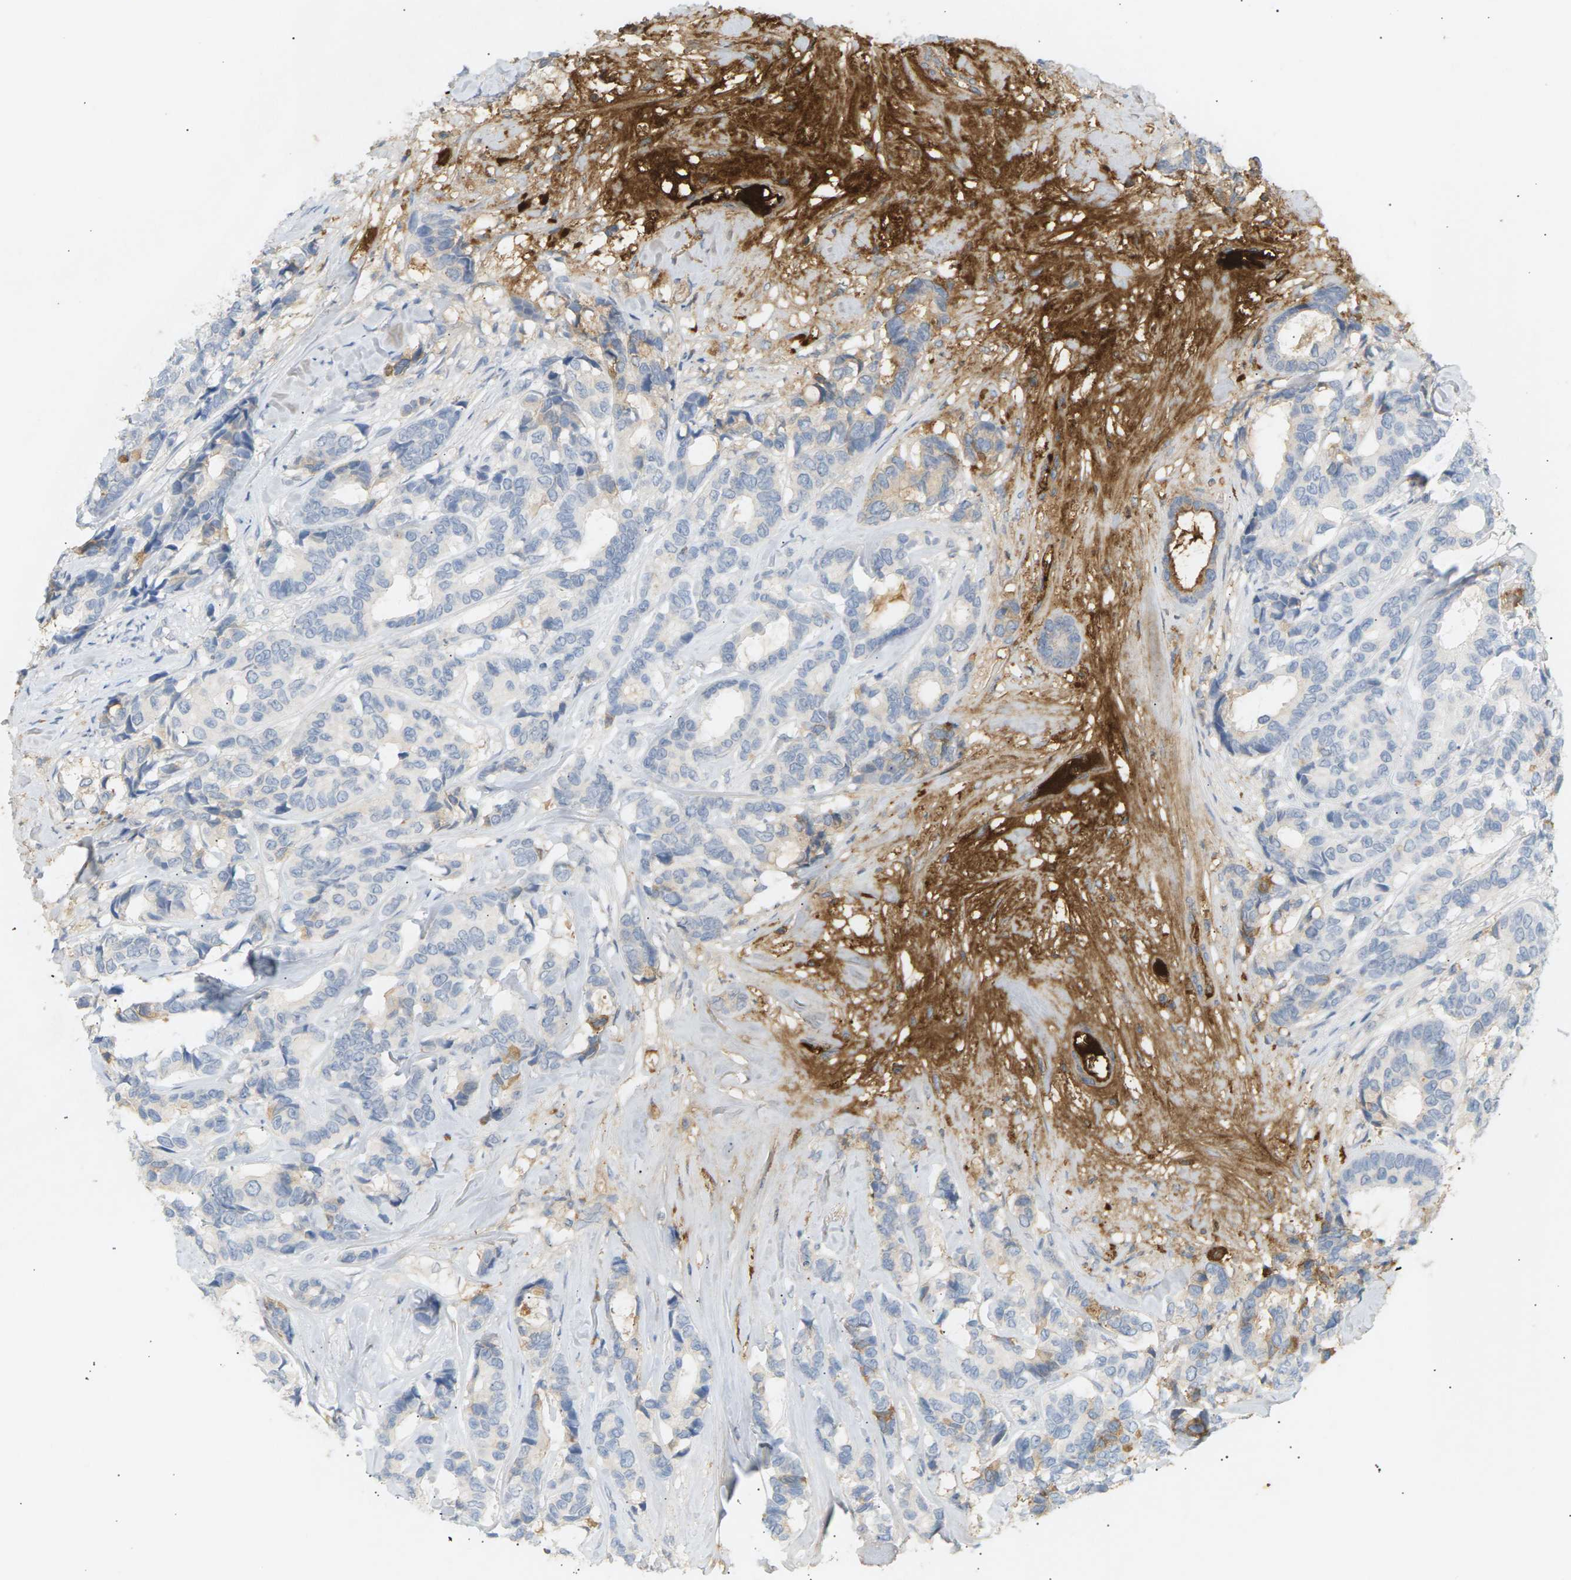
{"staining": {"intensity": "negative", "quantity": "none", "location": "none"}, "tissue": "breast cancer", "cell_type": "Tumor cells", "image_type": "cancer", "snomed": [{"axis": "morphology", "description": "Duct carcinoma"}, {"axis": "topography", "description": "Breast"}], "caption": "This is an IHC photomicrograph of breast invasive ductal carcinoma. There is no positivity in tumor cells.", "gene": "IGLC3", "patient": {"sex": "female", "age": 87}}